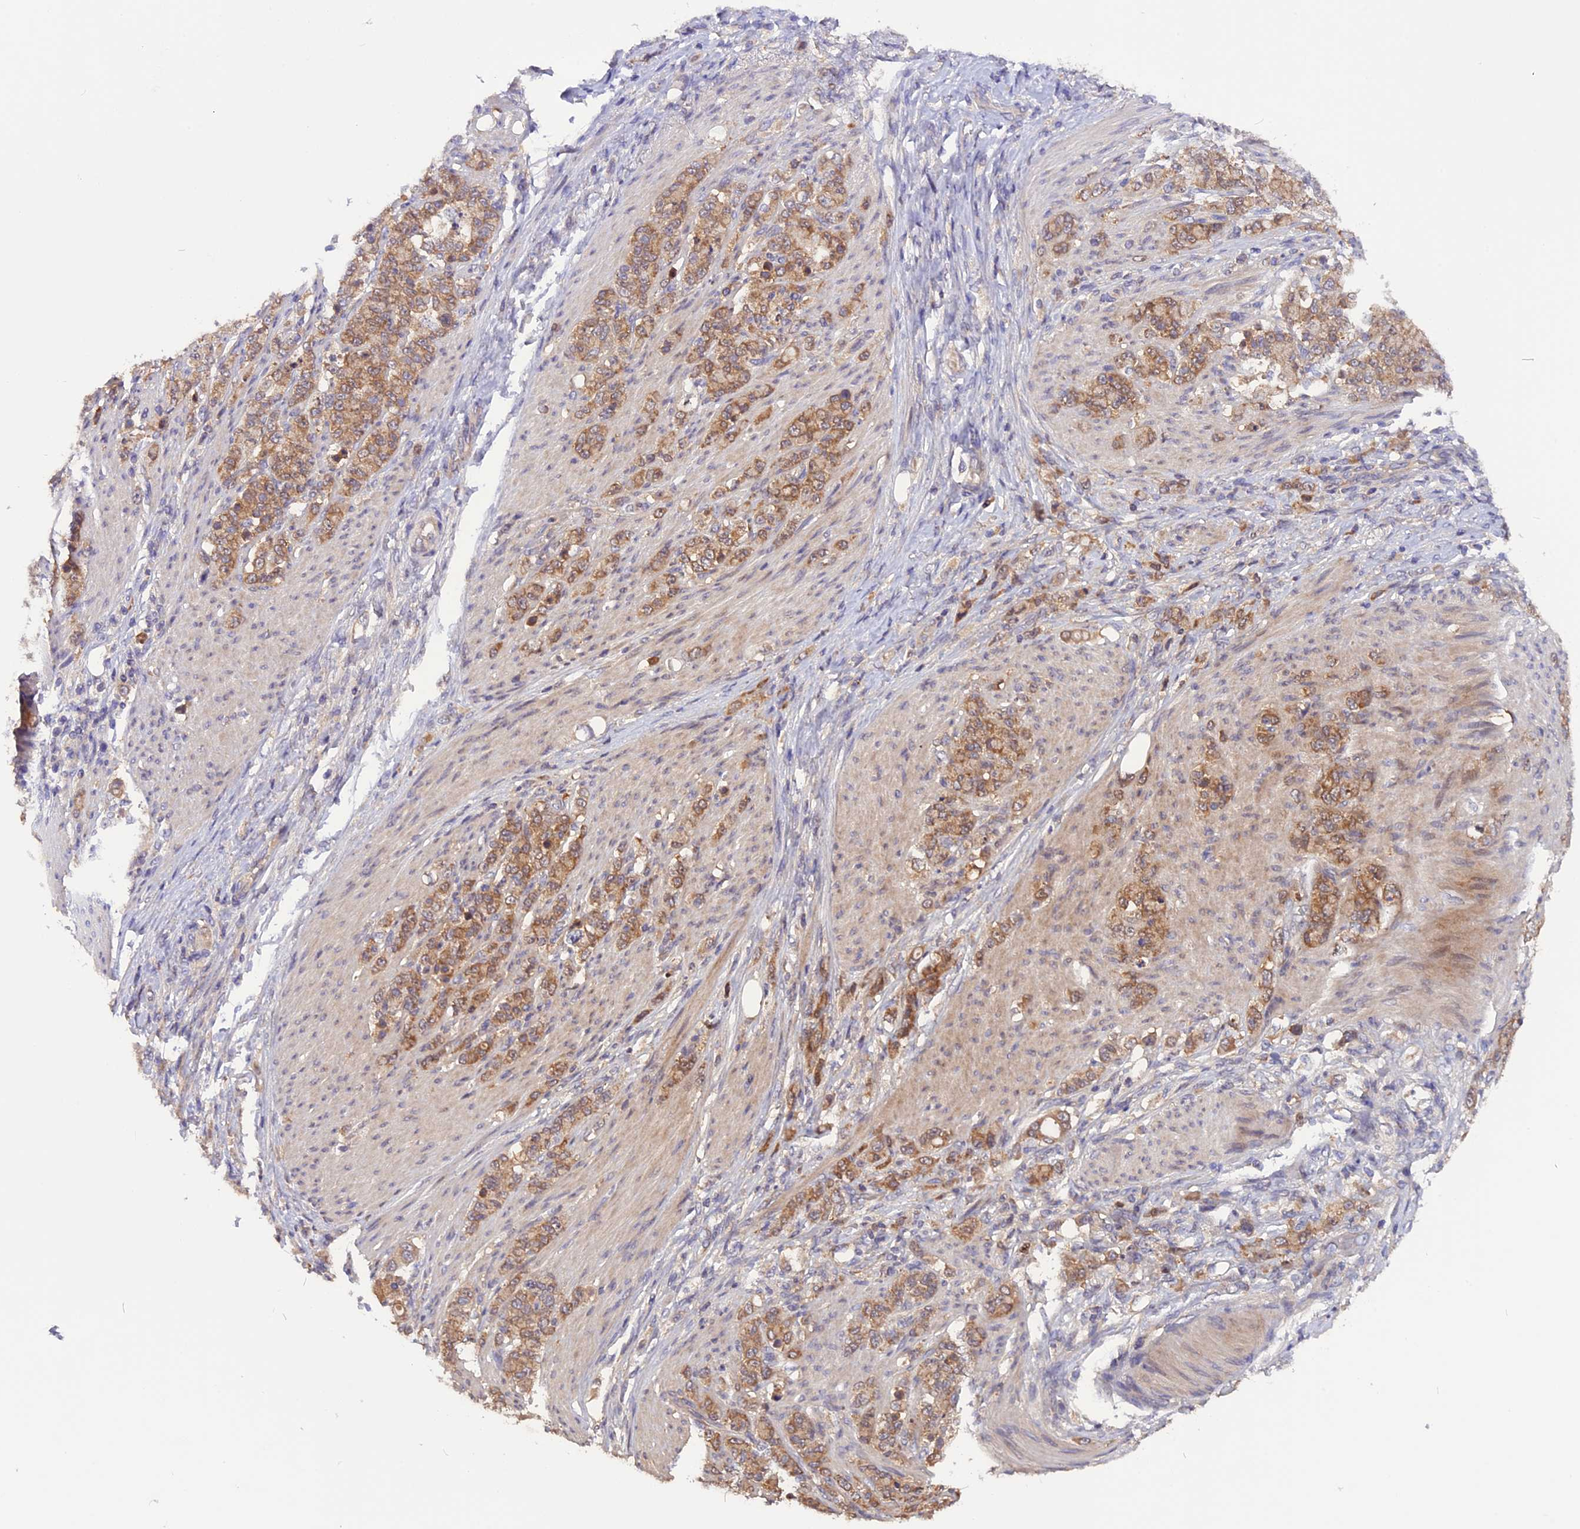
{"staining": {"intensity": "moderate", "quantity": ">75%", "location": "cytoplasmic/membranous"}, "tissue": "stomach cancer", "cell_type": "Tumor cells", "image_type": "cancer", "snomed": [{"axis": "morphology", "description": "Adenocarcinoma, NOS"}, {"axis": "topography", "description": "Stomach"}], "caption": "Immunohistochemistry of human stomach cancer displays medium levels of moderate cytoplasmic/membranous expression in approximately >75% of tumor cells.", "gene": "MARK4", "patient": {"sex": "female", "age": 79}}